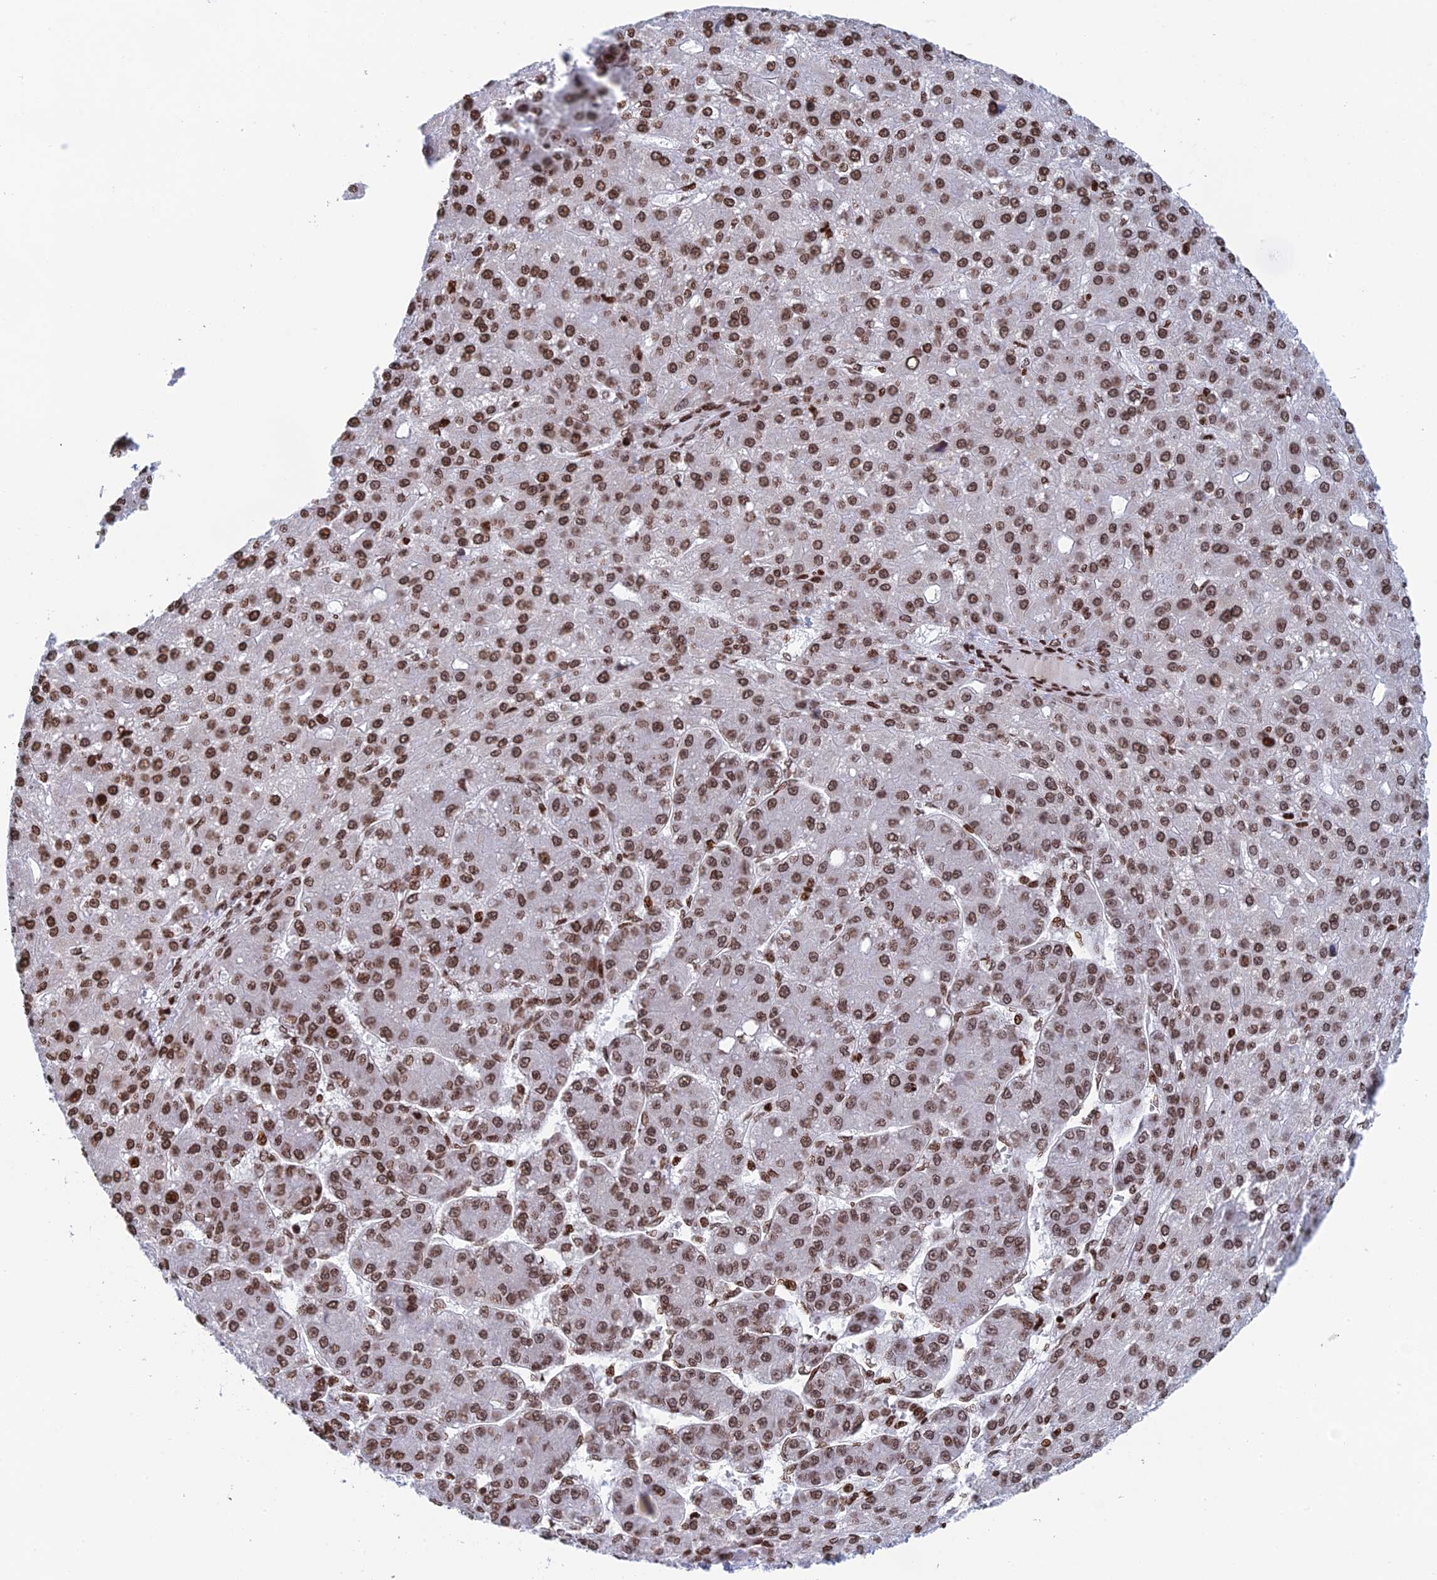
{"staining": {"intensity": "moderate", "quantity": ">75%", "location": "nuclear"}, "tissue": "liver cancer", "cell_type": "Tumor cells", "image_type": "cancer", "snomed": [{"axis": "morphology", "description": "Carcinoma, Hepatocellular, NOS"}, {"axis": "topography", "description": "Liver"}], "caption": "Liver cancer (hepatocellular carcinoma) stained for a protein (brown) reveals moderate nuclear positive staining in approximately >75% of tumor cells.", "gene": "RPAP1", "patient": {"sex": "male", "age": 67}}